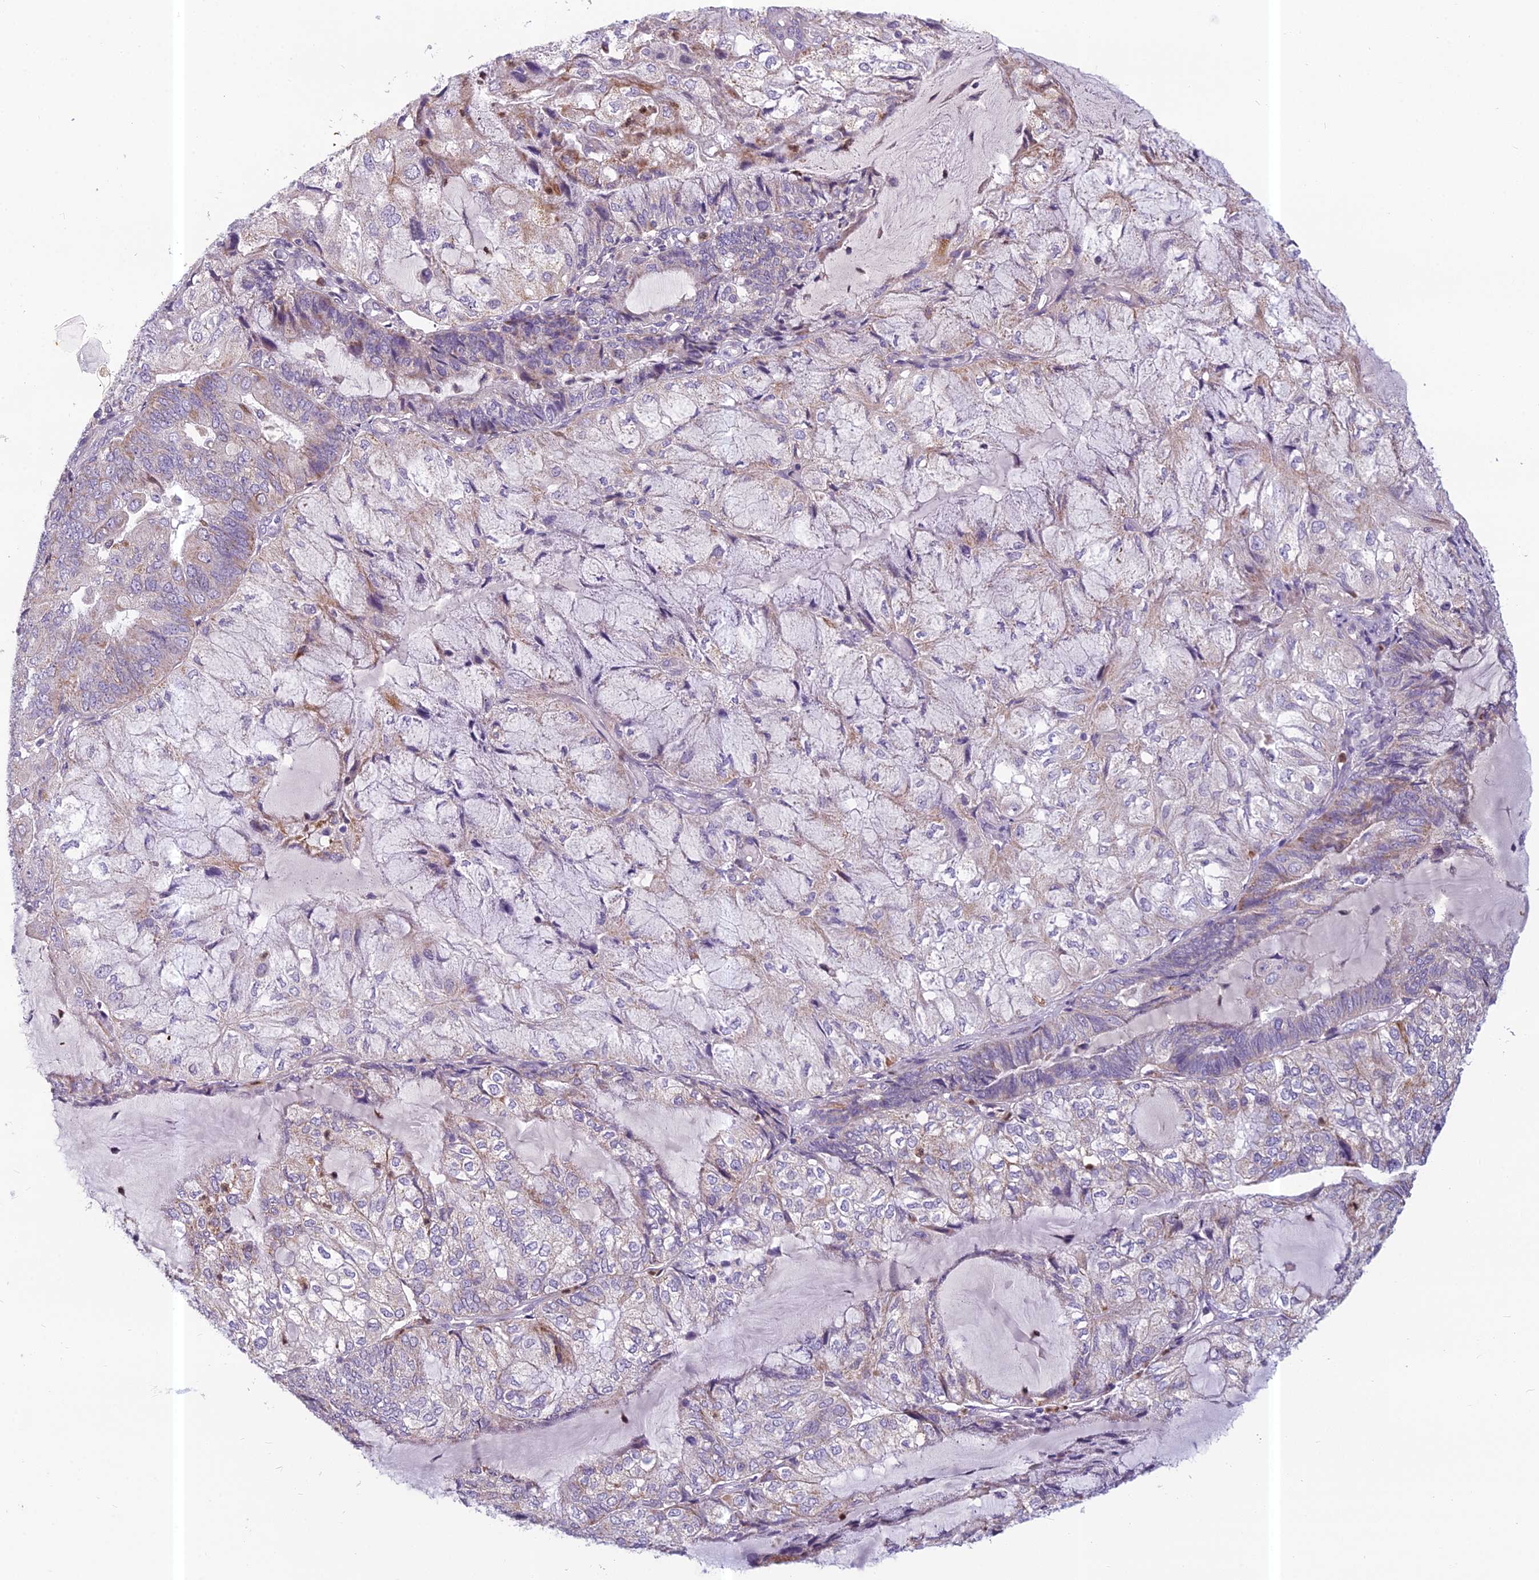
{"staining": {"intensity": "weak", "quantity": "<25%", "location": "cytoplasmic/membranous"}, "tissue": "endometrial cancer", "cell_type": "Tumor cells", "image_type": "cancer", "snomed": [{"axis": "morphology", "description": "Adenocarcinoma, NOS"}, {"axis": "topography", "description": "Endometrium"}], "caption": "IHC of endometrial cancer (adenocarcinoma) exhibits no positivity in tumor cells. Nuclei are stained in blue.", "gene": "ENSG00000188897", "patient": {"sex": "female", "age": 81}}